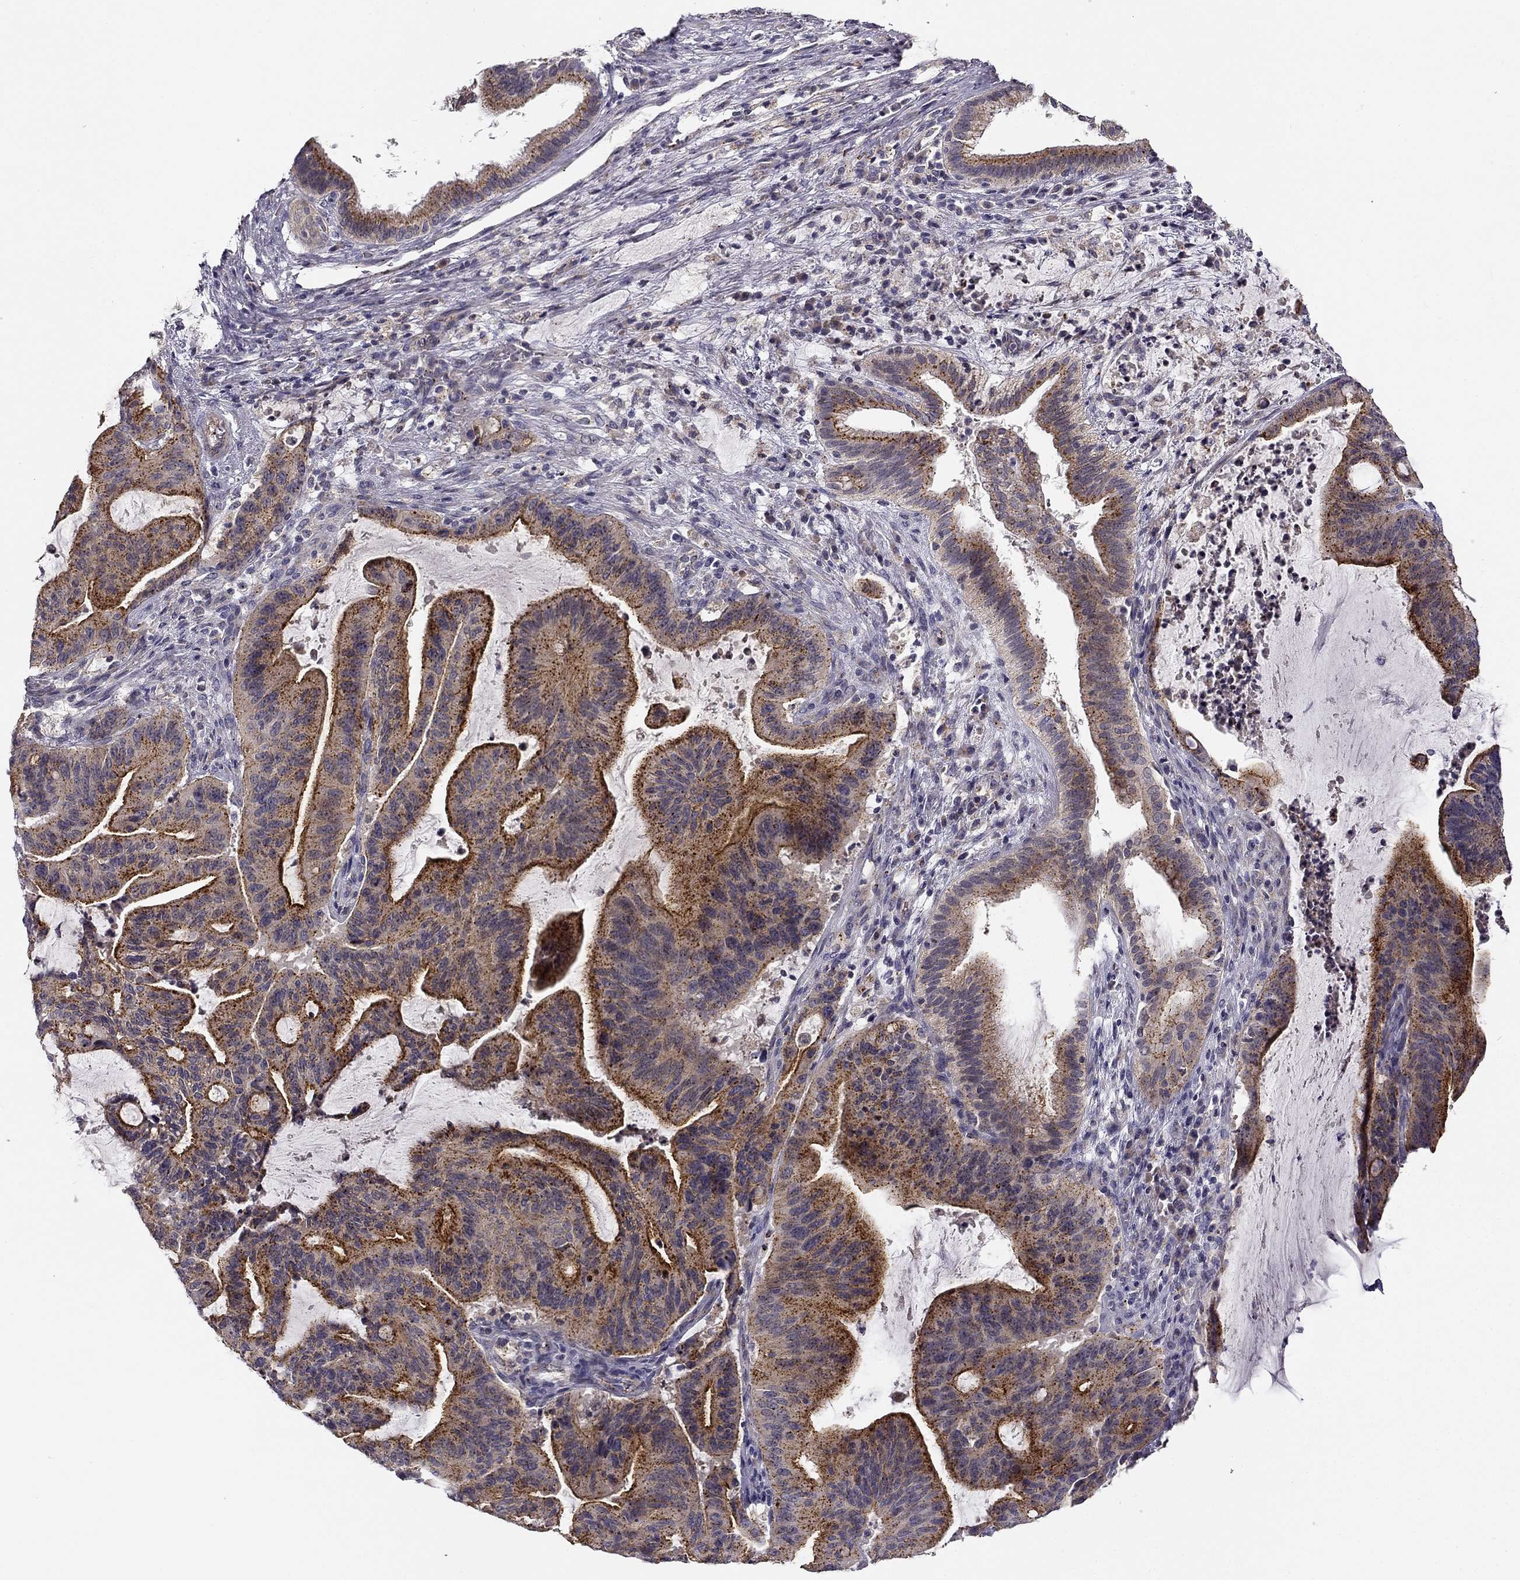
{"staining": {"intensity": "strong", "quantity": "25%-75%", "location": "cytoplasmic/membranous"}, "tissue": "liver cancer", "cell_type": "Tumor cells", "image_type": "cancer", "snomed": [{"axis": "morphology", "description": "Cholangiocarcinoma"}, {"axis": "topography", "description": "Liver"}], "caption": "Brown immunohistochemical staining in human liver cholangiocarcinoma demonstrates strong cytoplasmic/membranous expression in about 25%-75% of tumor cells. The staining was performed using DAB (3,3'-diaminobenzidine), with brown indicating positive protein expression. Nuclei are stained blue with hematoxylin.", "gene": "CNR1", "patient": {"sex": "female", "age": 73}}